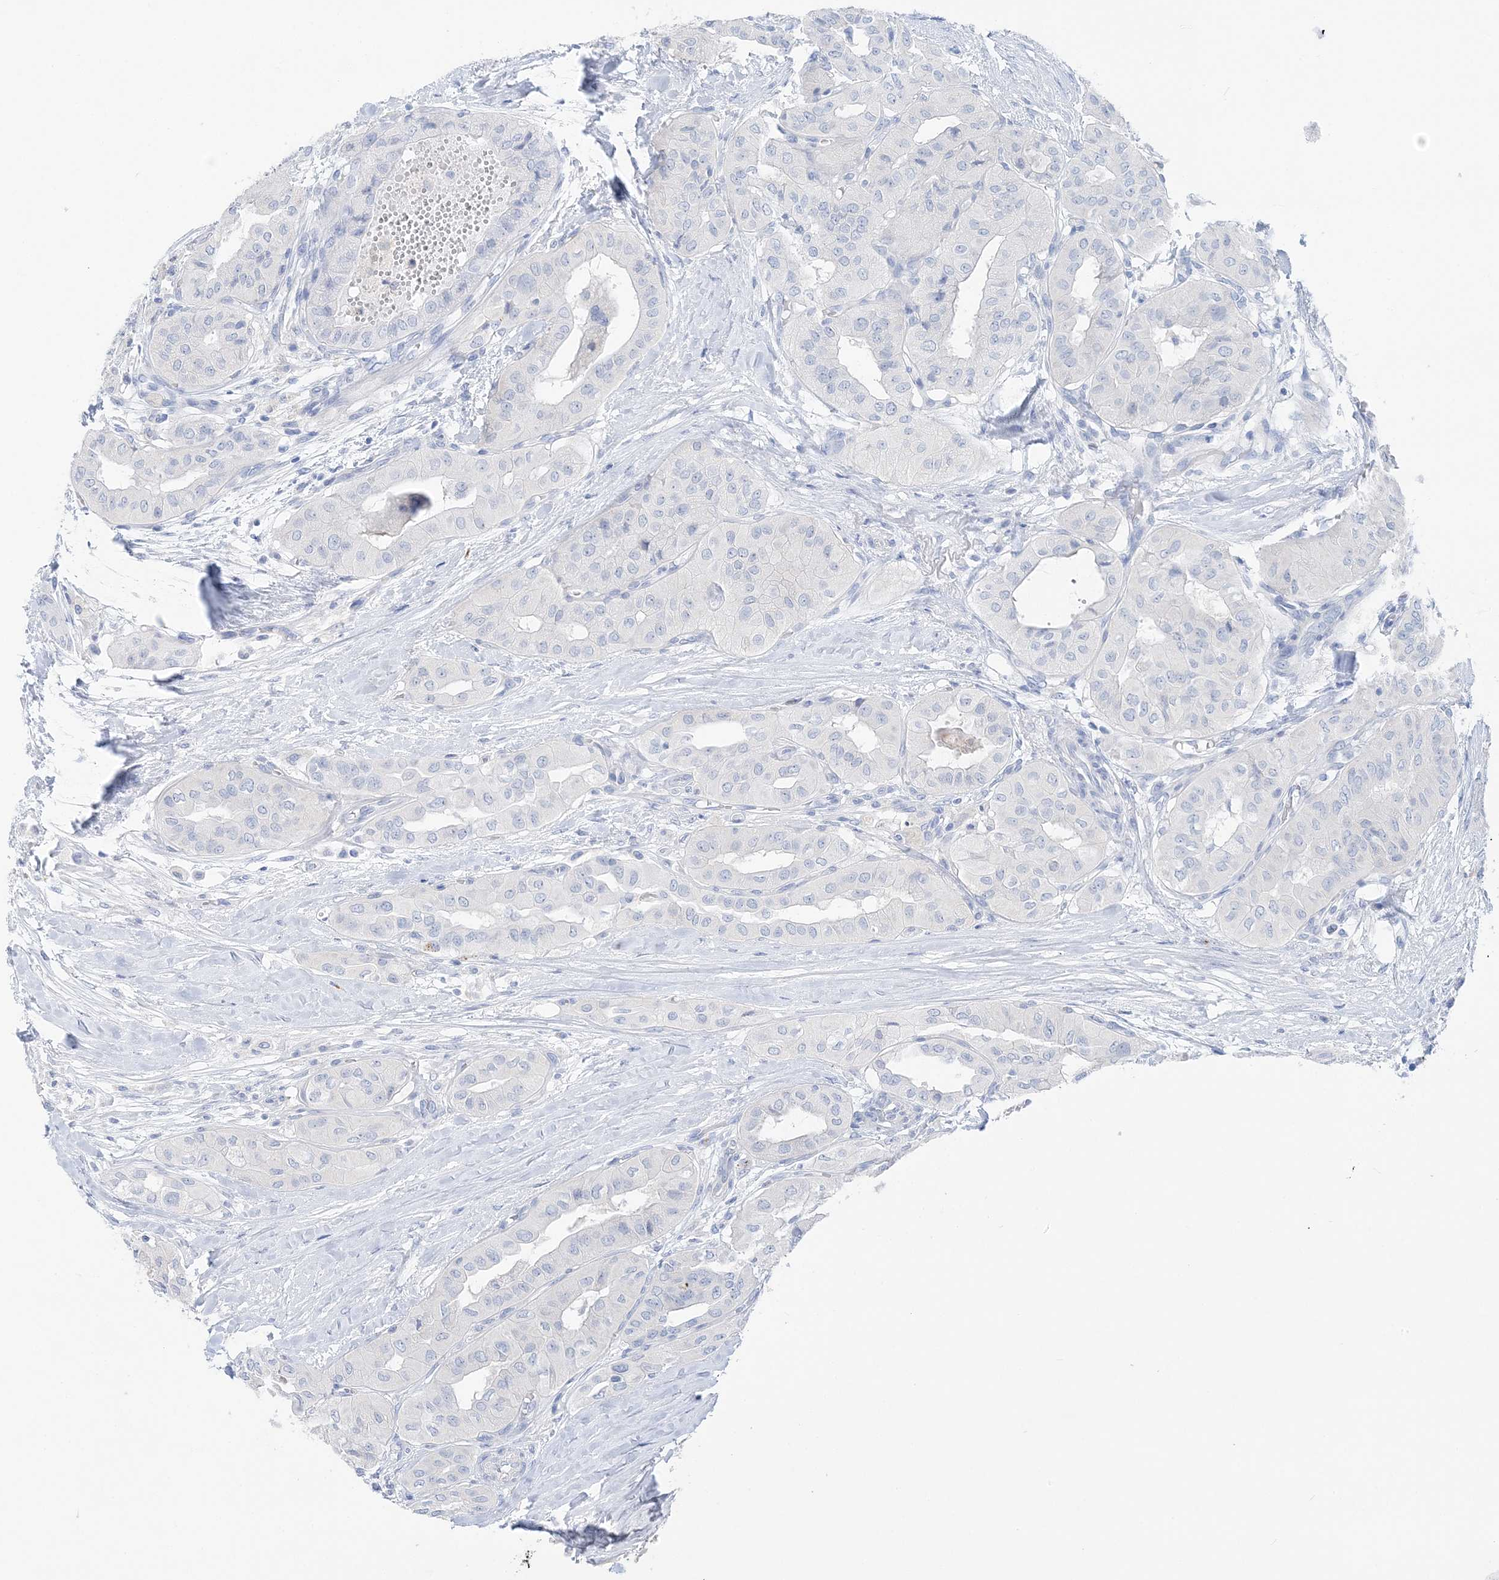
{"staining": {"intensity": "negative", "quantity": "none", "location": "none"}, "tissue": "thyroid cancer", "cell_type": "Tumor cells", "image_type": "cancer", "snomed": [{"axis": "morphology", "description": "Papillary adenocarcinoma, NOS"}, {"axis": "topography", "description": "Thyroid gland"}], "caption": "This image is of thyroid papillary adenocarcinoma stained with IHC to label a protein in brown with the nuclei are counter-stained blue. There is no expression in tumor cells.", "gene": "HMGCS1", "patient": {"sex": "female", "age": 59}}